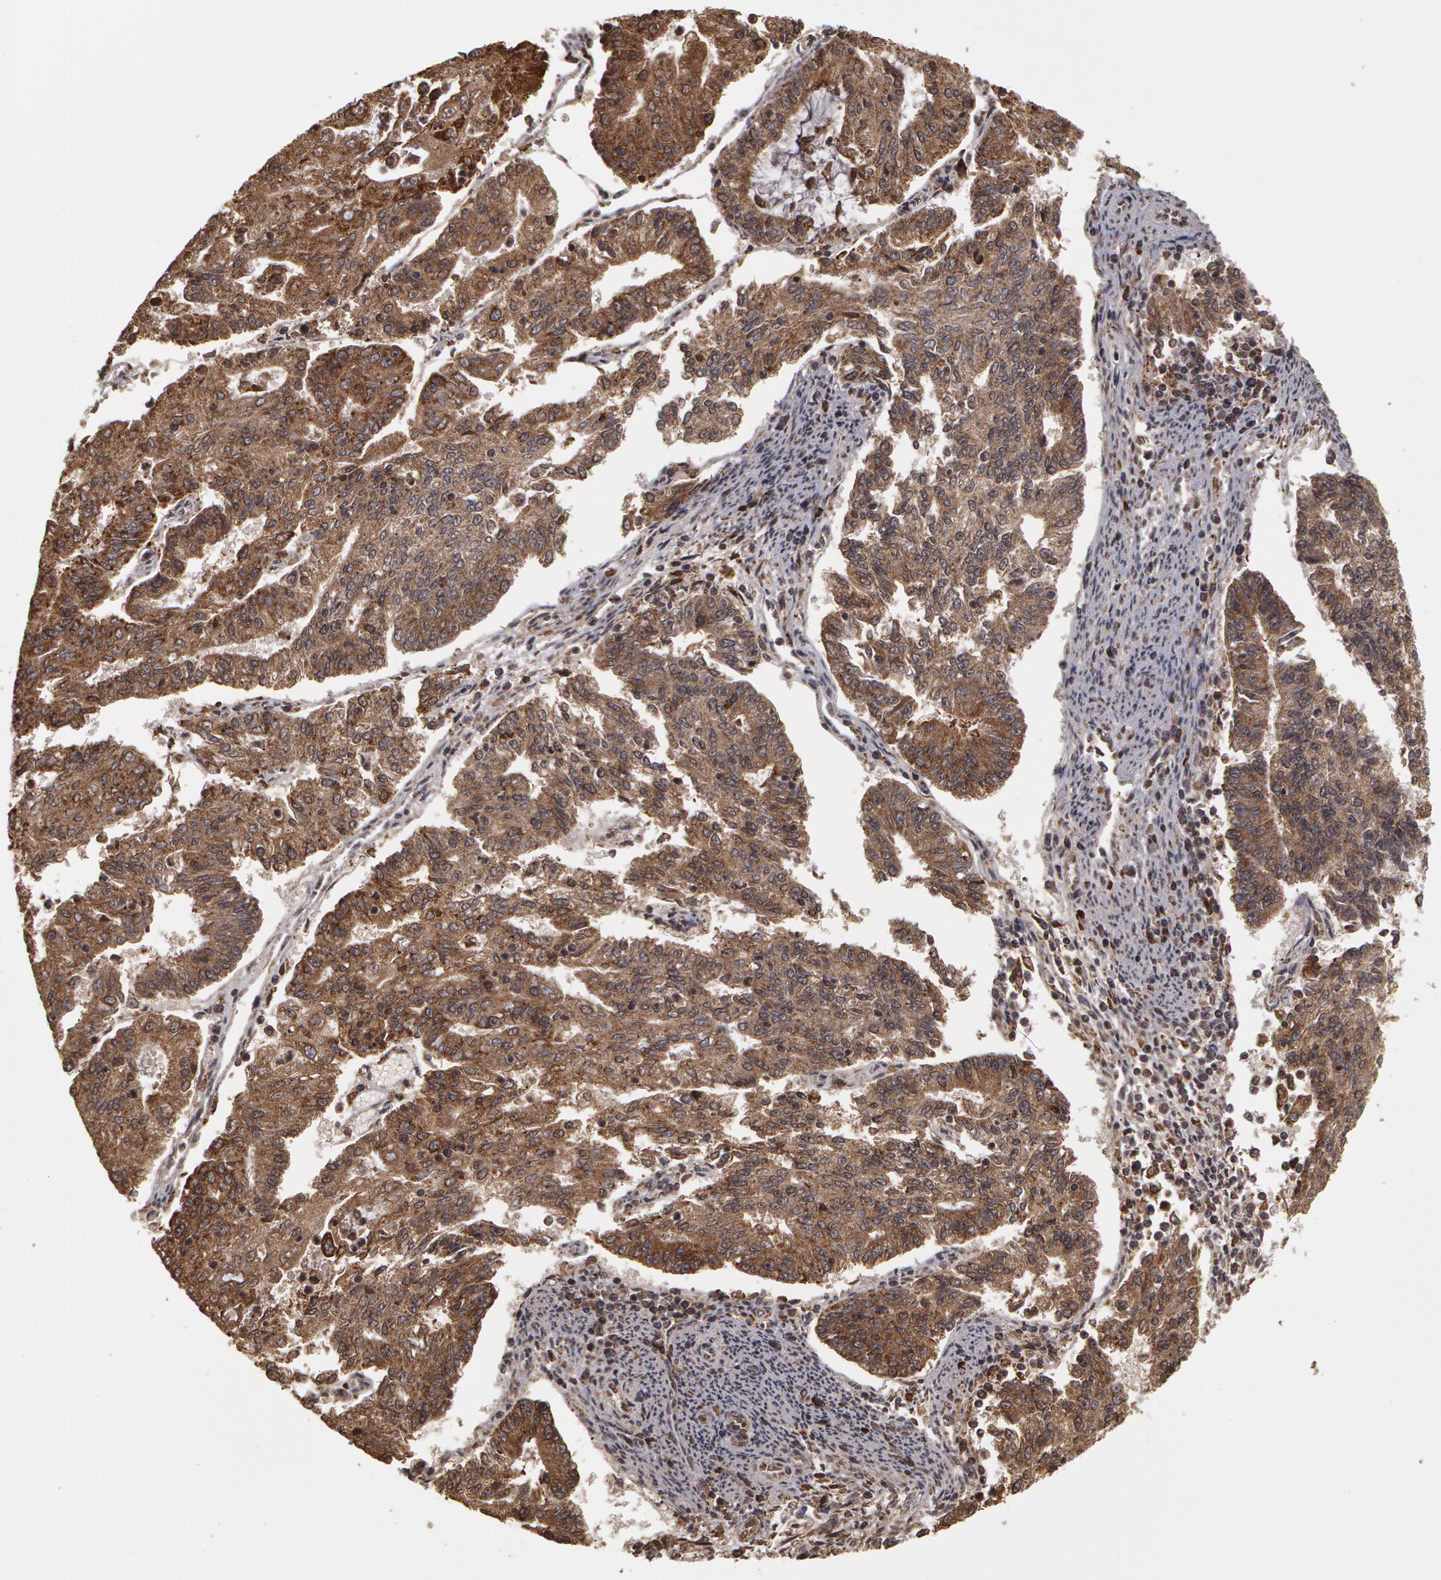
{"staining": {"intensity": "moderate", "quantity": ">75%", "location": "cytoplasmic/membranous"}, "tissue": "endometrial cancer", "cell_type": "Tumor cells", "image_type": "cancer", "snomed": [{"axis": "morphology", "description": "Adenocarcinoma, NOS"}, {"axis": "topography", "description": "Endometrium"}], "caption": "Immunohistochemistry image of neoplastic tissue: human adenocarcinoma (endometrial) stained using immunohistochemistry (IHC) displays medium levels of moderate protein expression localized specifically in the cytoplasmic/membranous of tumor cells, appearing as a cytoplasmic/membranous brown color.", "gene": "CALR", "patient": {"sex": "female", "age": 56}}